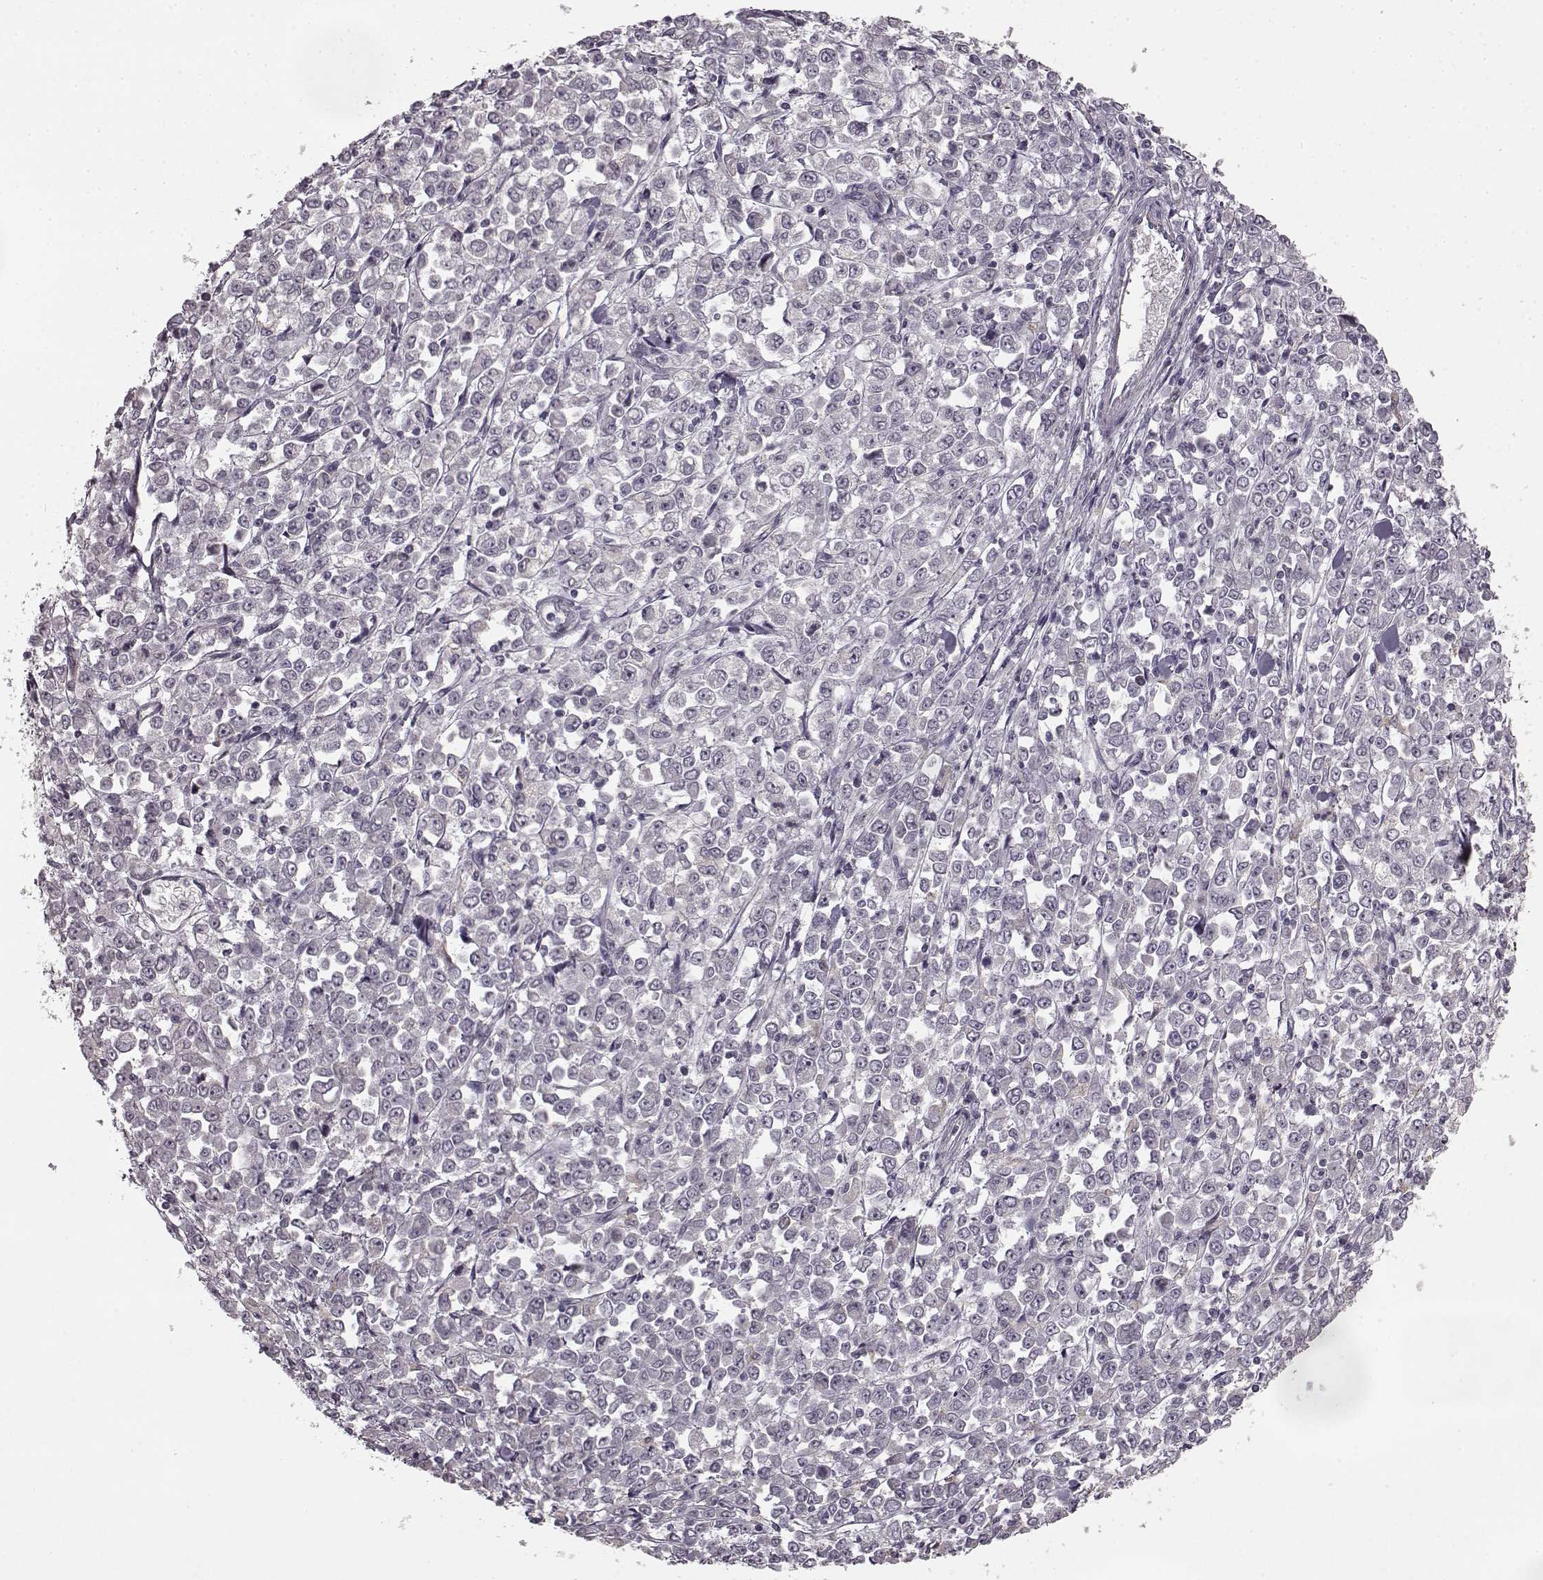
{"staining": {"intensity": "negative", "quantity": "none", "location": "none"}, "tissue": "stomach cancer", "cell_type": "Tumor cells", "image_type": "cancer", "snomed": [{"axis": "morphology", "description": "Adenocarcinoma, NOS"}, {"axis": "topography", "description": "Stomach, upper"}], "caption": "The micrograph reveals no significant expression in tumor cells of stomach cancer (adenocarcinoma).", "gene": "HMMR", "patient": {"sex": "male", "age": 70}}